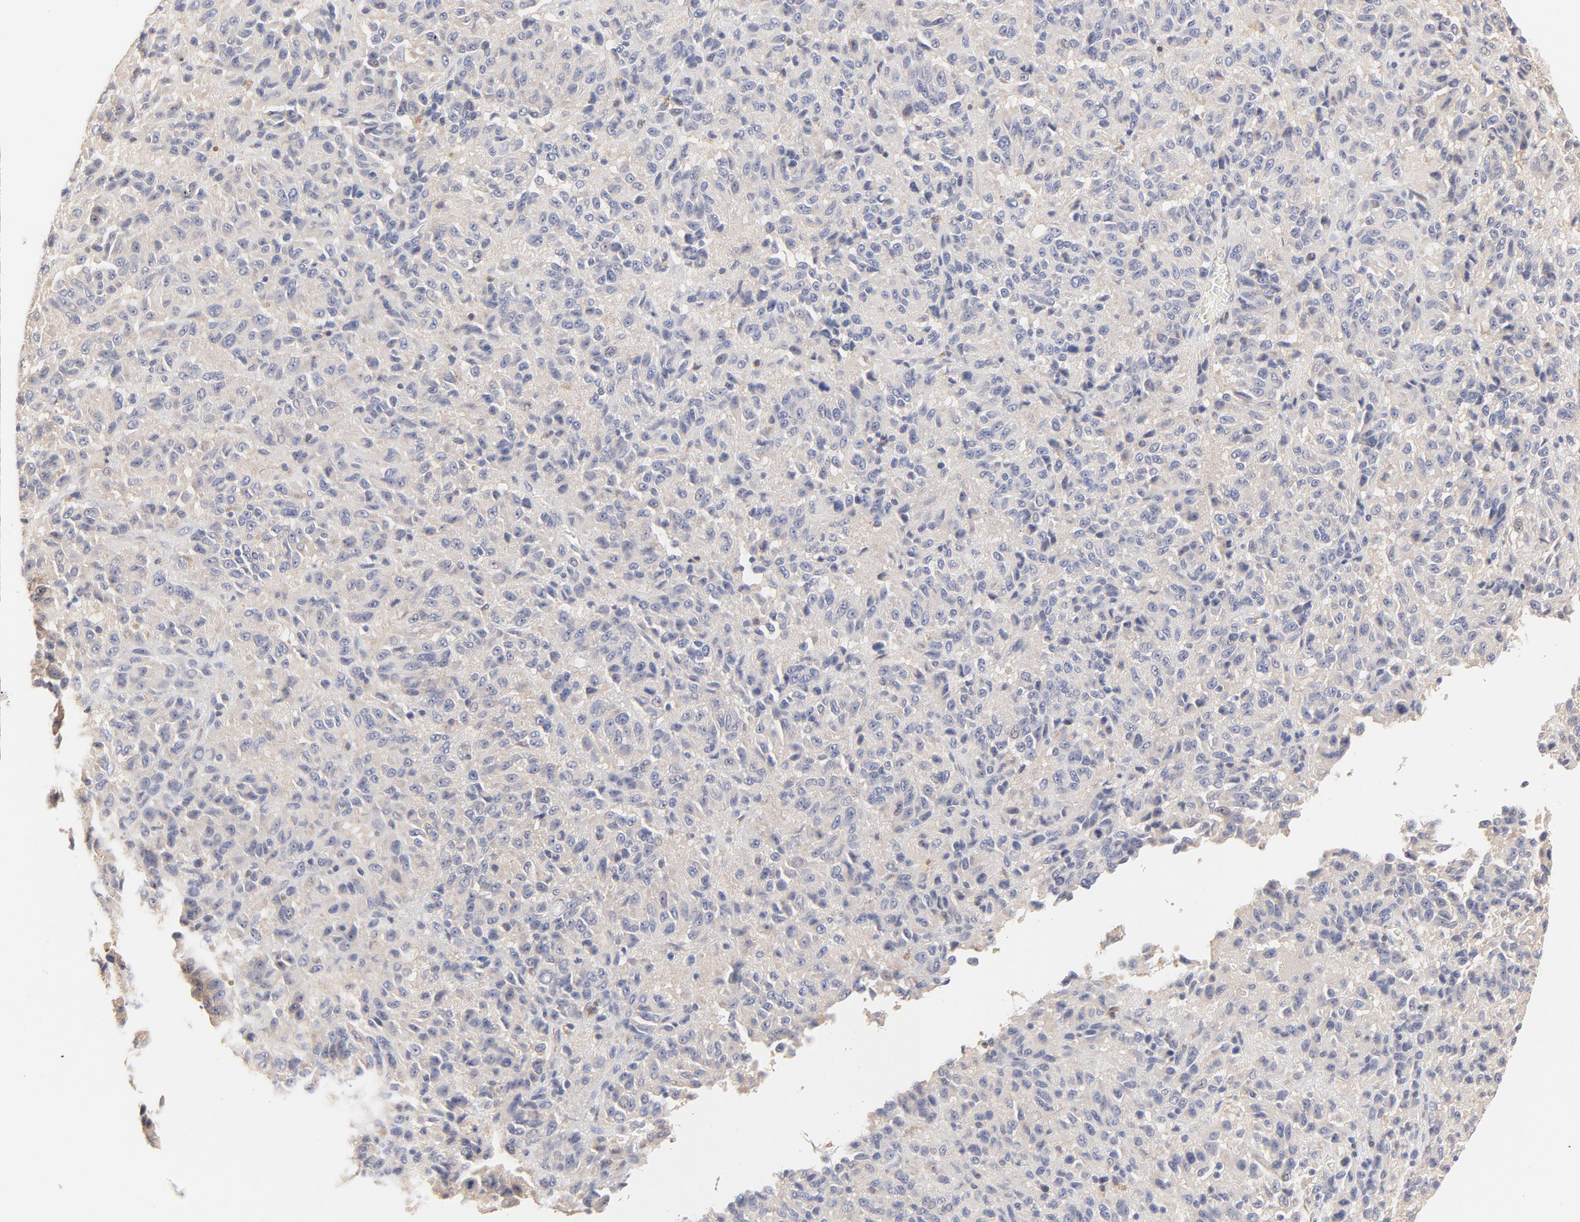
{"staining": {"intensity": "weak", "quantity": ">75%", "location": "cytoplasmic/membranous"}, "tissue": "melanoma", "cell_type": "Tumor cells", "image_type": "cancer", "snomed": [{"axis": "morphology", "description": "Malignant melanoma, Metastatic site"}, {"axis": "topography", "description": "Lung"}], "caption": "Melanoma stained for a protein reveals weak cytoplasmic/membranous positivity in tumor cells.", "gene": "MTERF2", "patient": {"sex": "male", "age": 64}}